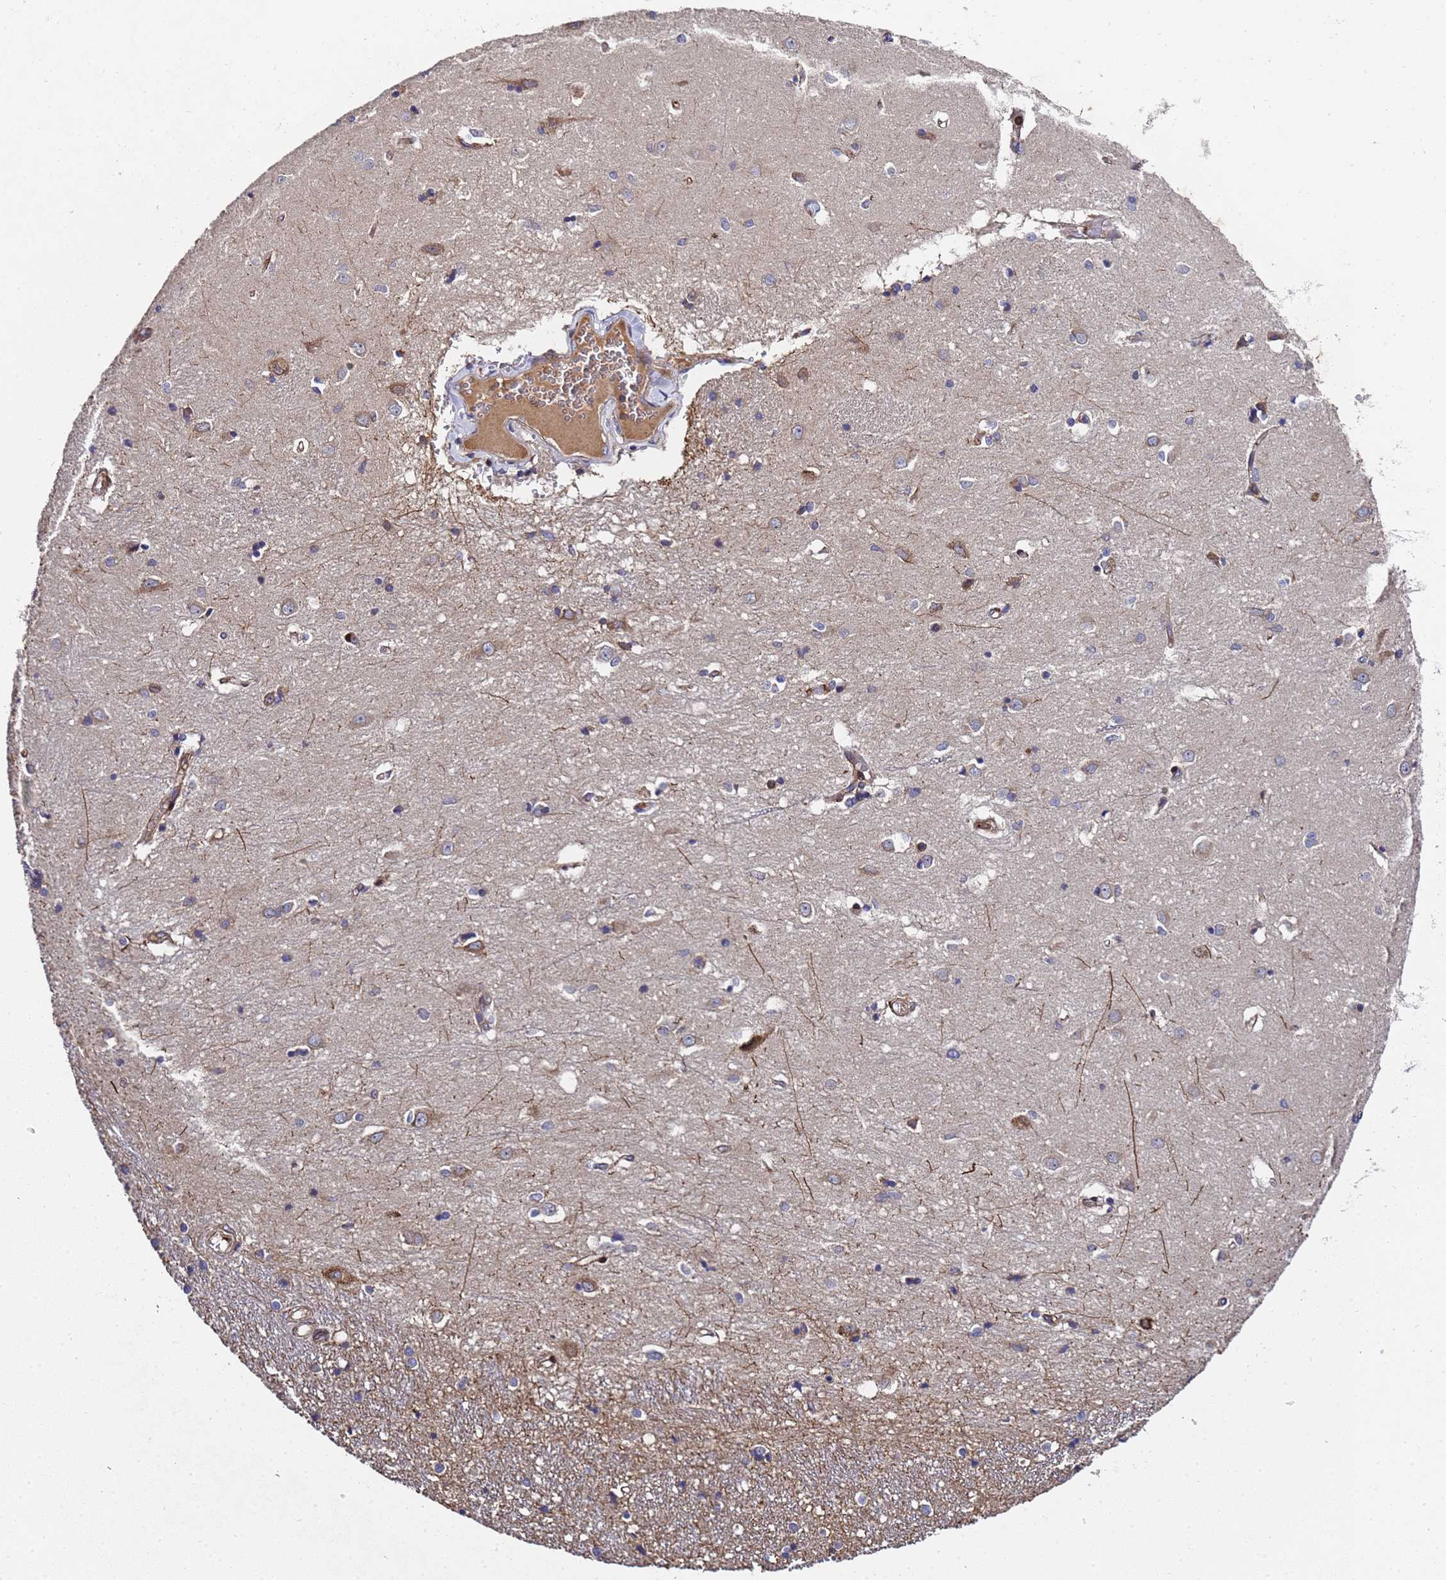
{"staining": {"intensity": "moderate", "quantity": "<25%", "location": "cytoplasmic/membranous"}, "tissue": "caudate", "cell_type": "Glial cells", "image_type": "normal", "snomed": [{"axis": "morphology", "description": "Normal tissue, NOS"}, {"axis": "topography", "description": "Lateral ventricle wall"}], "caption": "The micrograph shows a brown stain indicating the presence of a protein in the cytoplasmic/membranous of glial cells in caudate.", "gene": "MOCS1", "patient": {"sex": "male", "age": 37}}